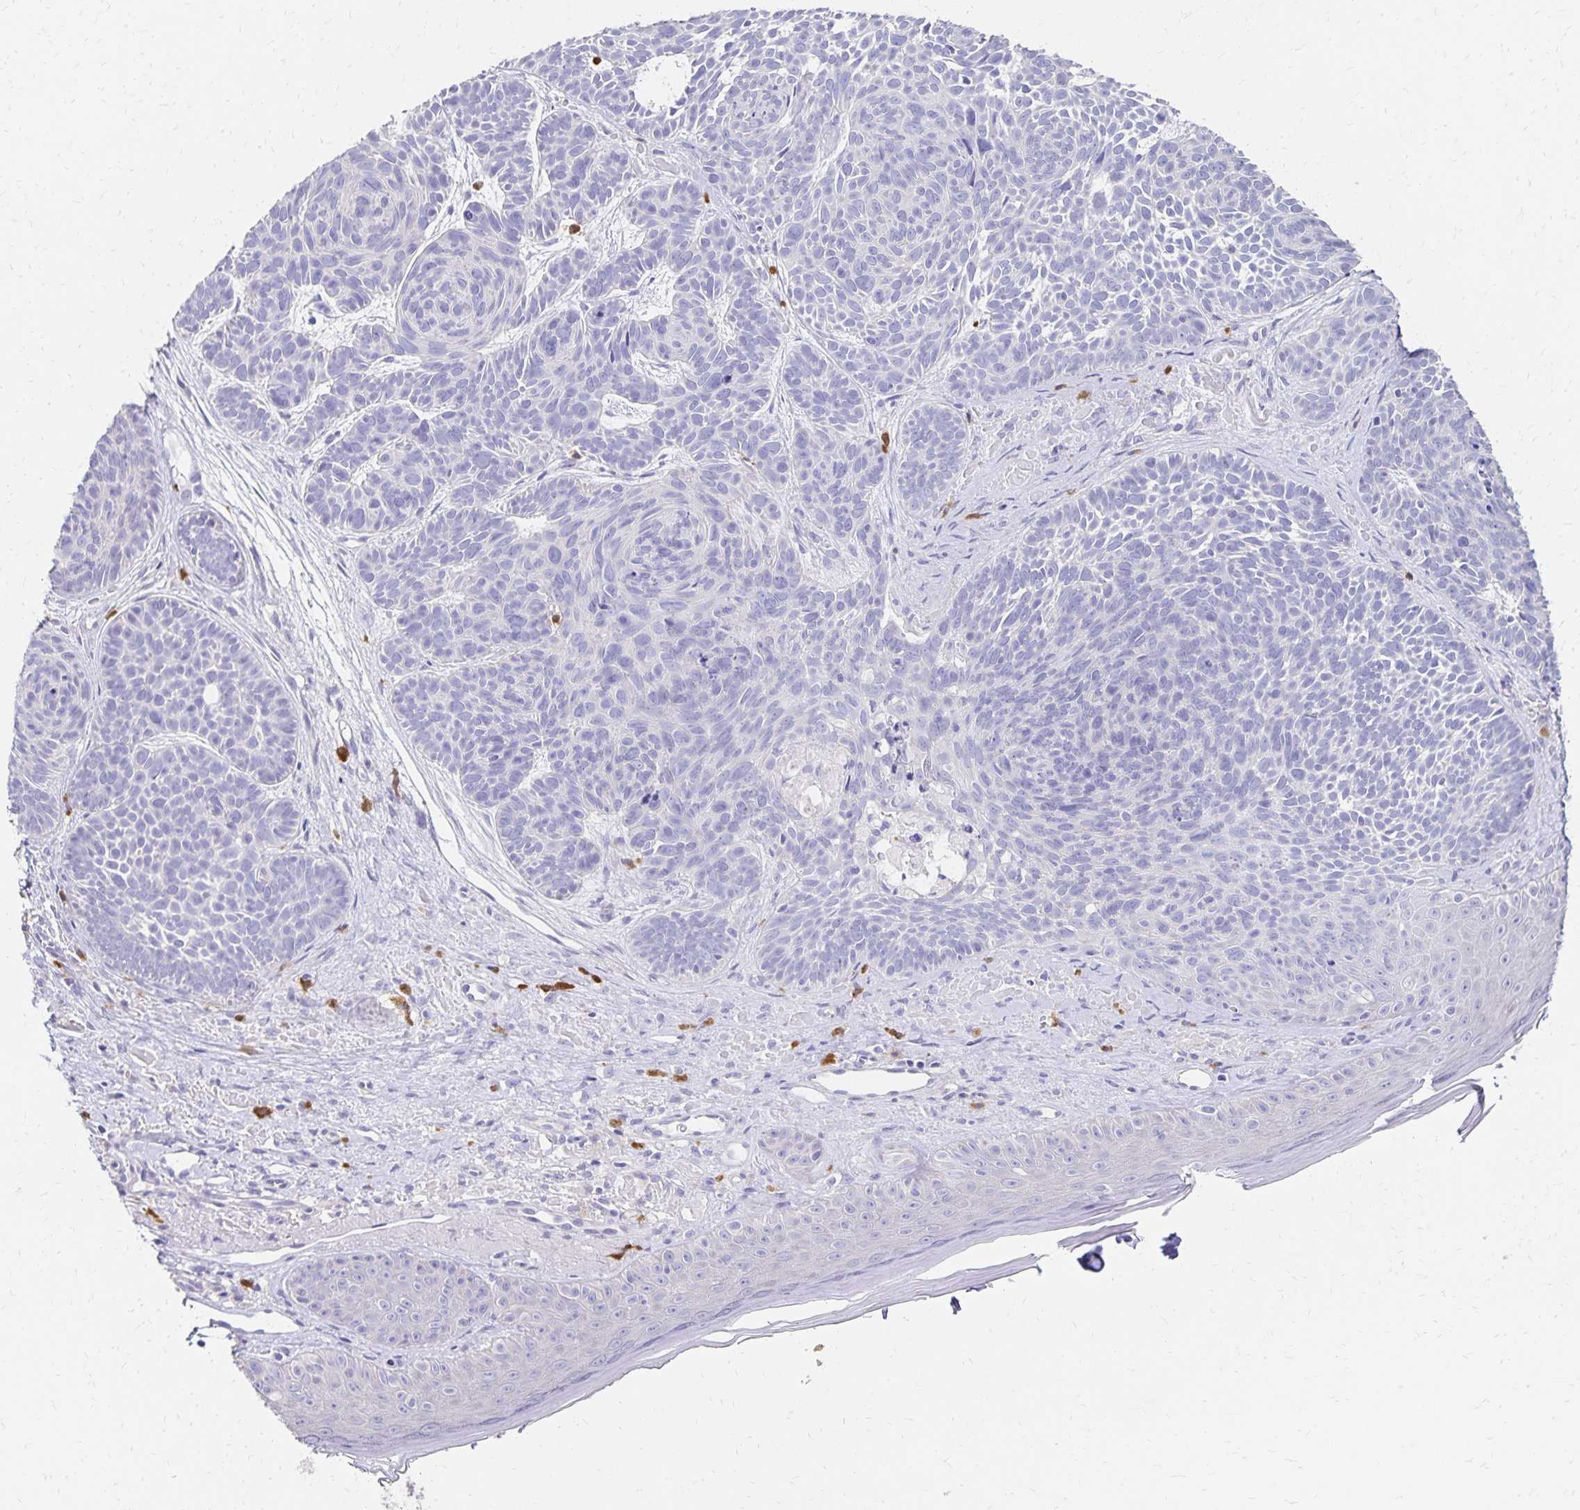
{"staining": {"intensity": "negative", "quantity": "none", "location": "none"}, "tissue": "skin cancer", "cell_type": "Tumor cells", "image_type": "cancer", "snomed": [{"axis": "morphology", "description": "Basal cell carcinoma"}, {"axis": "topography", "description": "Skin"}], "caption": "Skin cancer stained for a protein using immunohistochemistry shows no staining tumor cells.", "gene": "DYNLT4", "patient": {"sex": "male", "age": 81}}